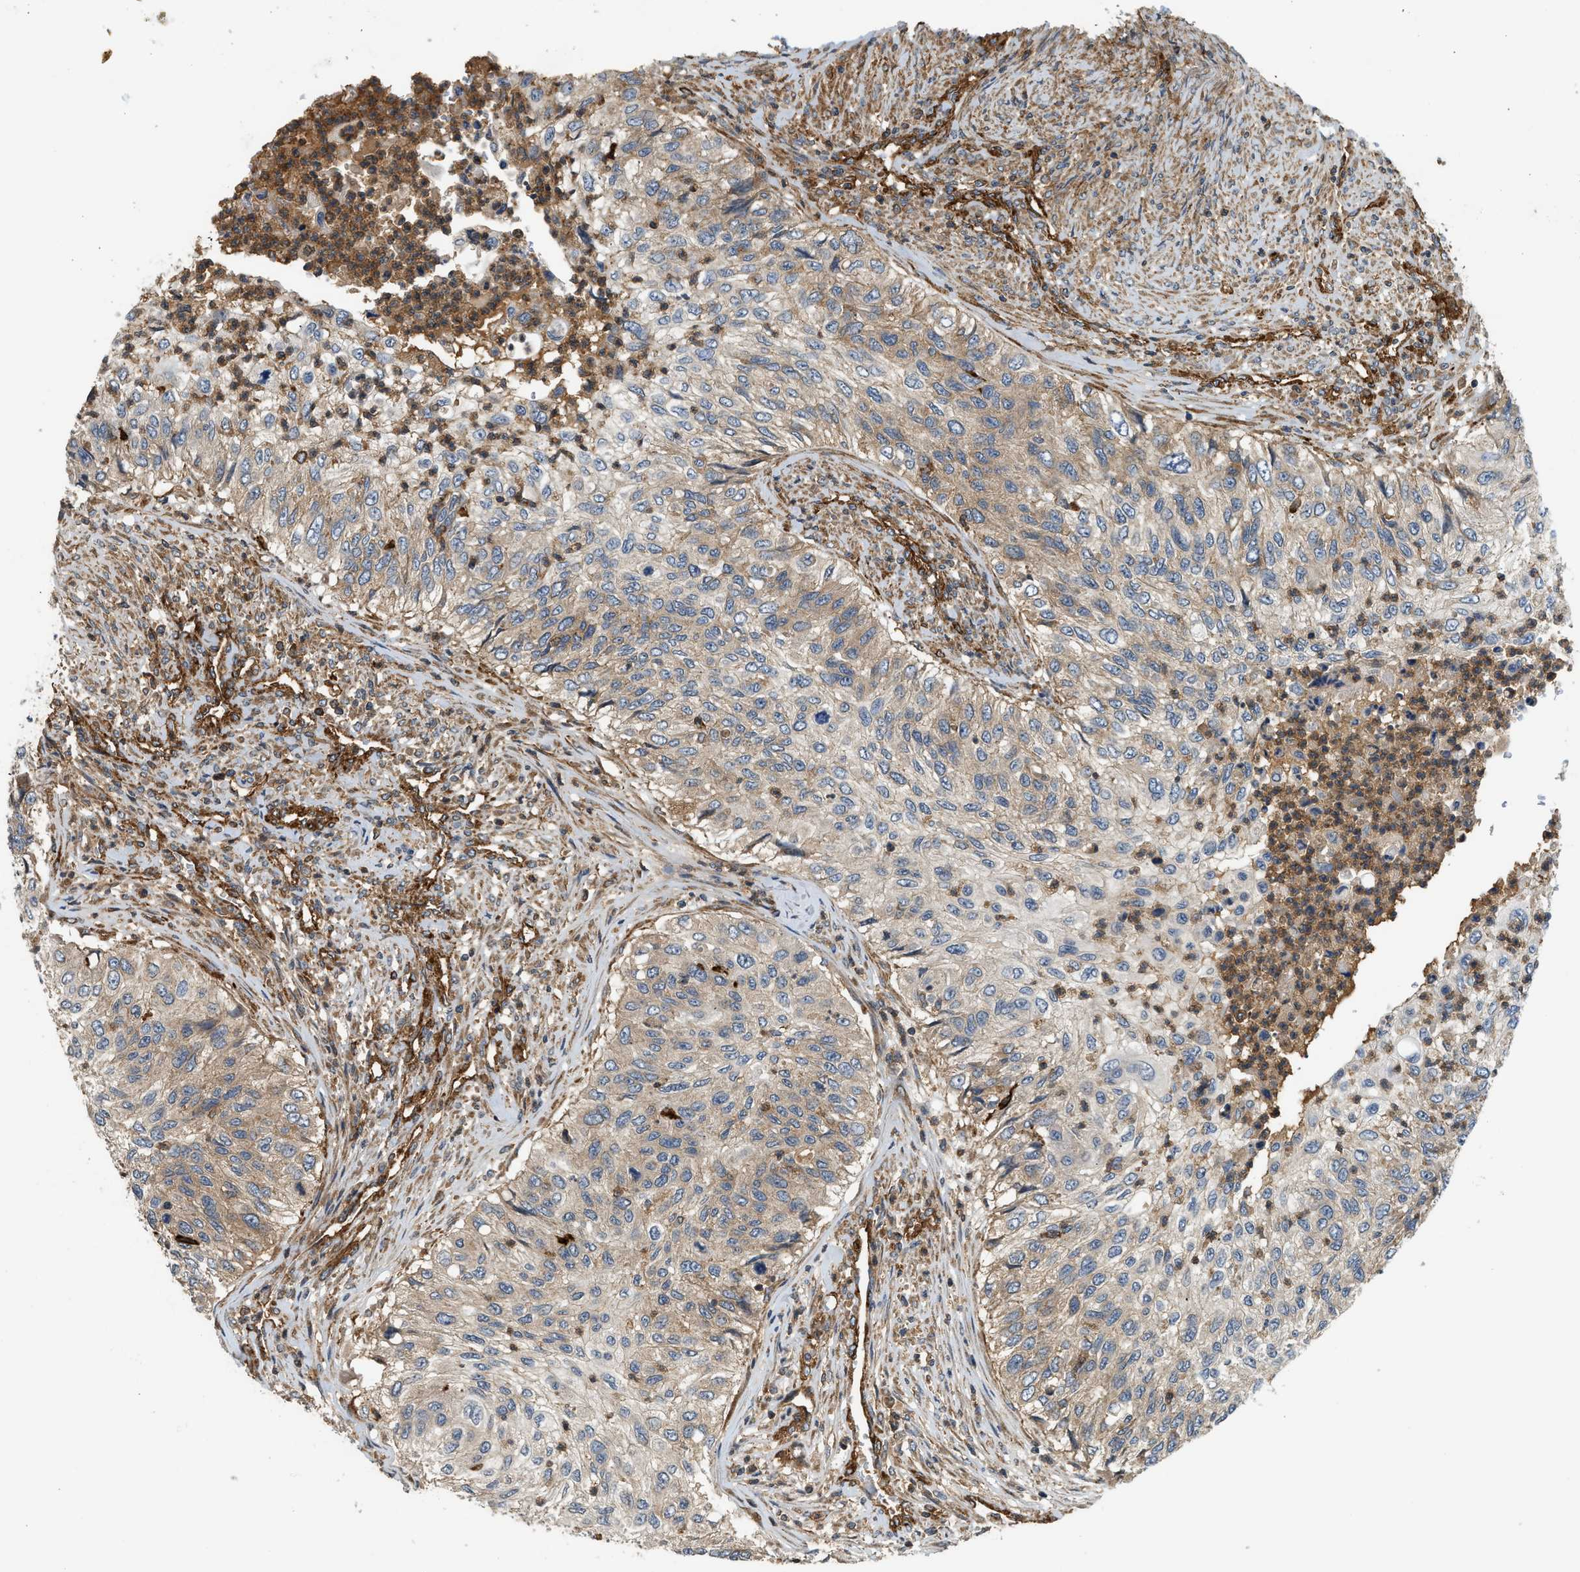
{"staining": {"intensity": "weak", "quantity": "25%-75%", "location": "cytoplasmic/membranous"}, "tissue": "urothelial cancer", "cell_type": "Tumor cells", "image_type": "cancer", "snomed": [{"axis": "morphology", "description": "Urothelial carcinoma, High grade"}, {"axis": "topography", "description": "Urinary bladder"}], "caption": "About 25%-75% of tumor cells in urothelial cancer show weak cytoplasmic/membranous protein positivity as visualized by brown immunohistochemical staining.", "gene": "HIP1", "patient": {"sex": "male", "age": 35}}